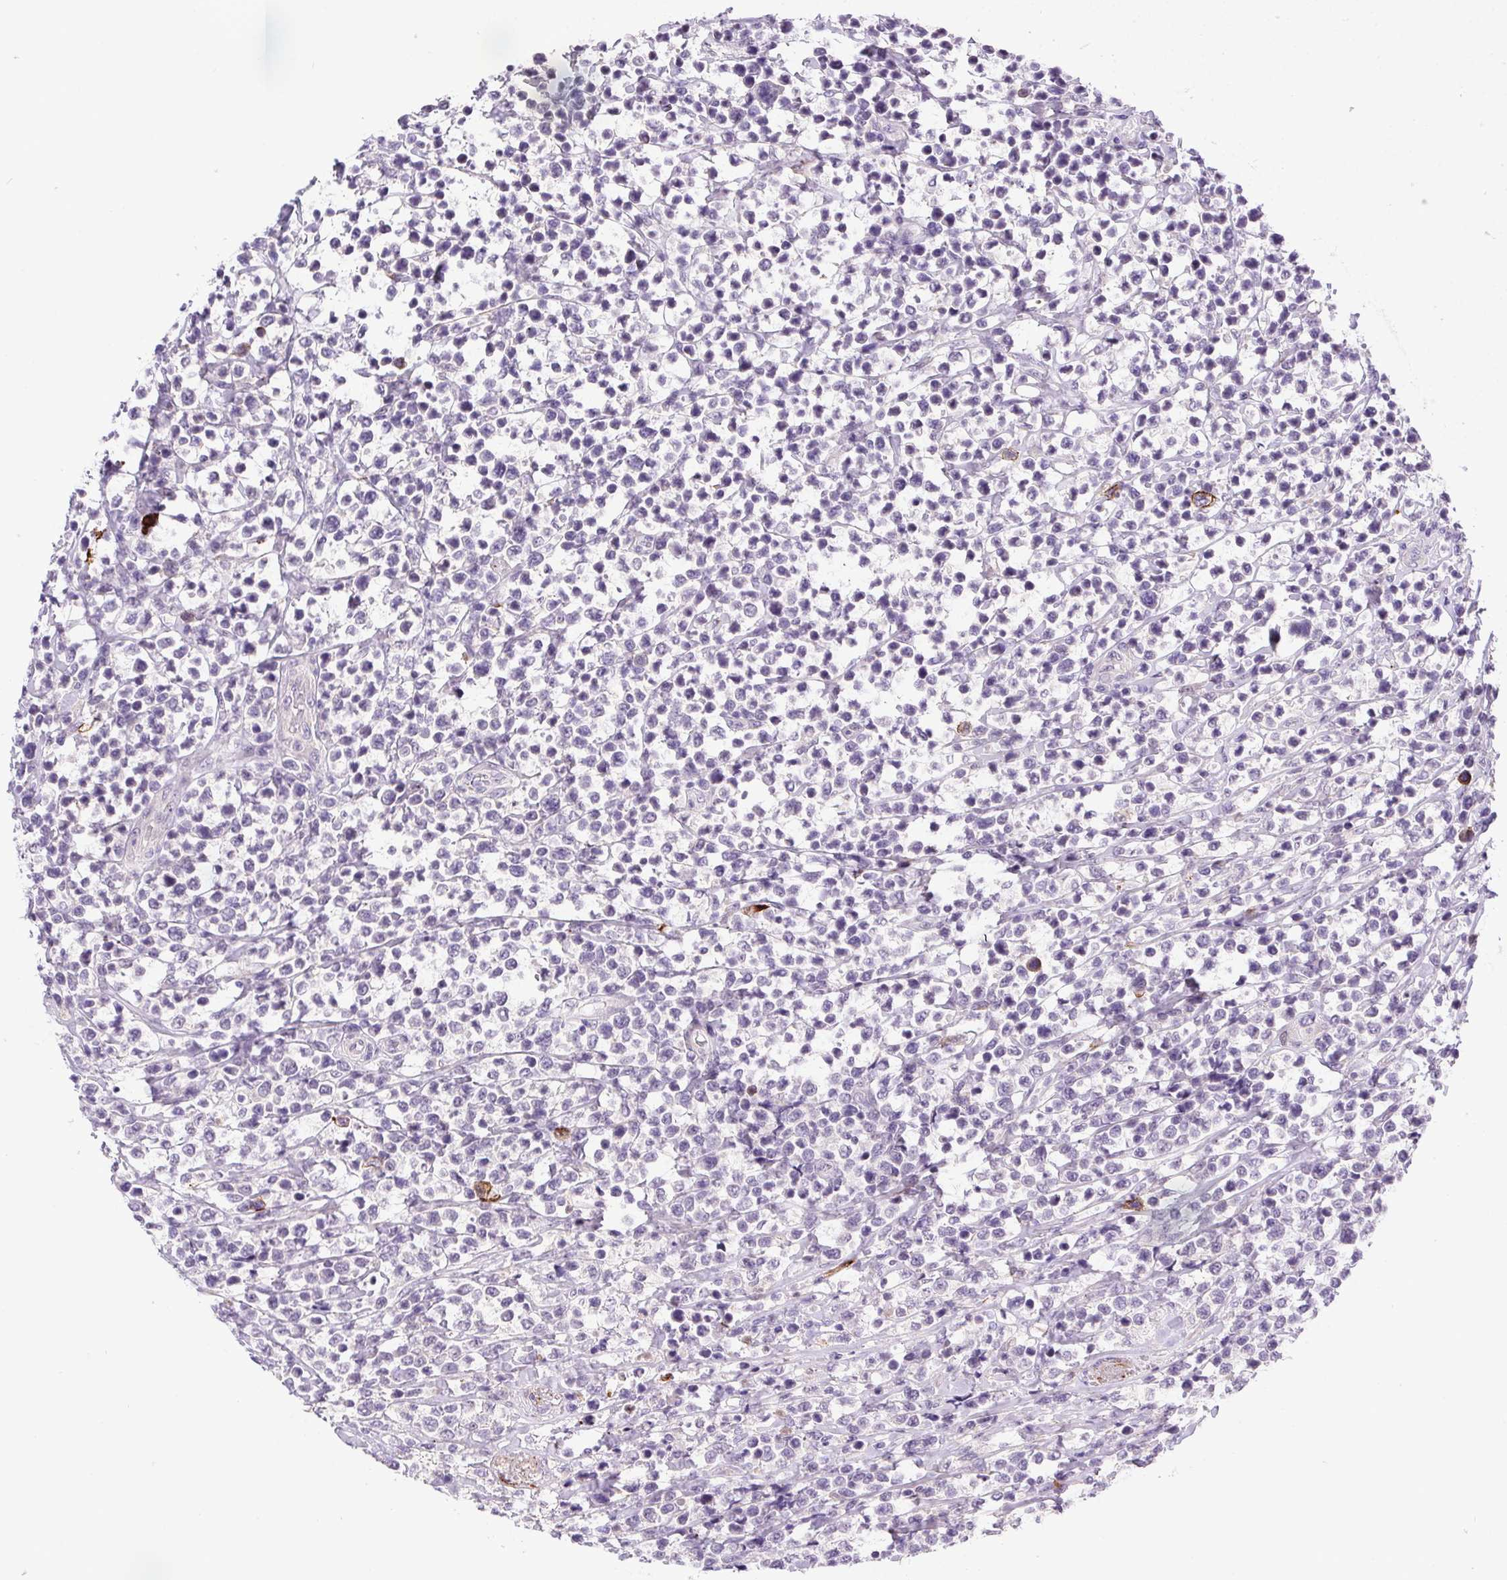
{"staining": {"intensity": "negative", "quantity": "none", "location": "none"}, "tissue": "lymphoma", "cell_type": "Tumor cells", "image_type": "cancer", "snomed": [{"axis": "morphology", "description": "Malignant lymphoma, non-Hodgkin's type, High grade"}, {"axis": "topography", "description": "Soft tissue"}], "caption": "This is an IHC micrograph of human malignant lymphoma, non-Hodgkin's type (high-grade). There is no staining in tumor cells.", "gene": "LRRTM1", "patient": {"sex": "female", "age": 56}}